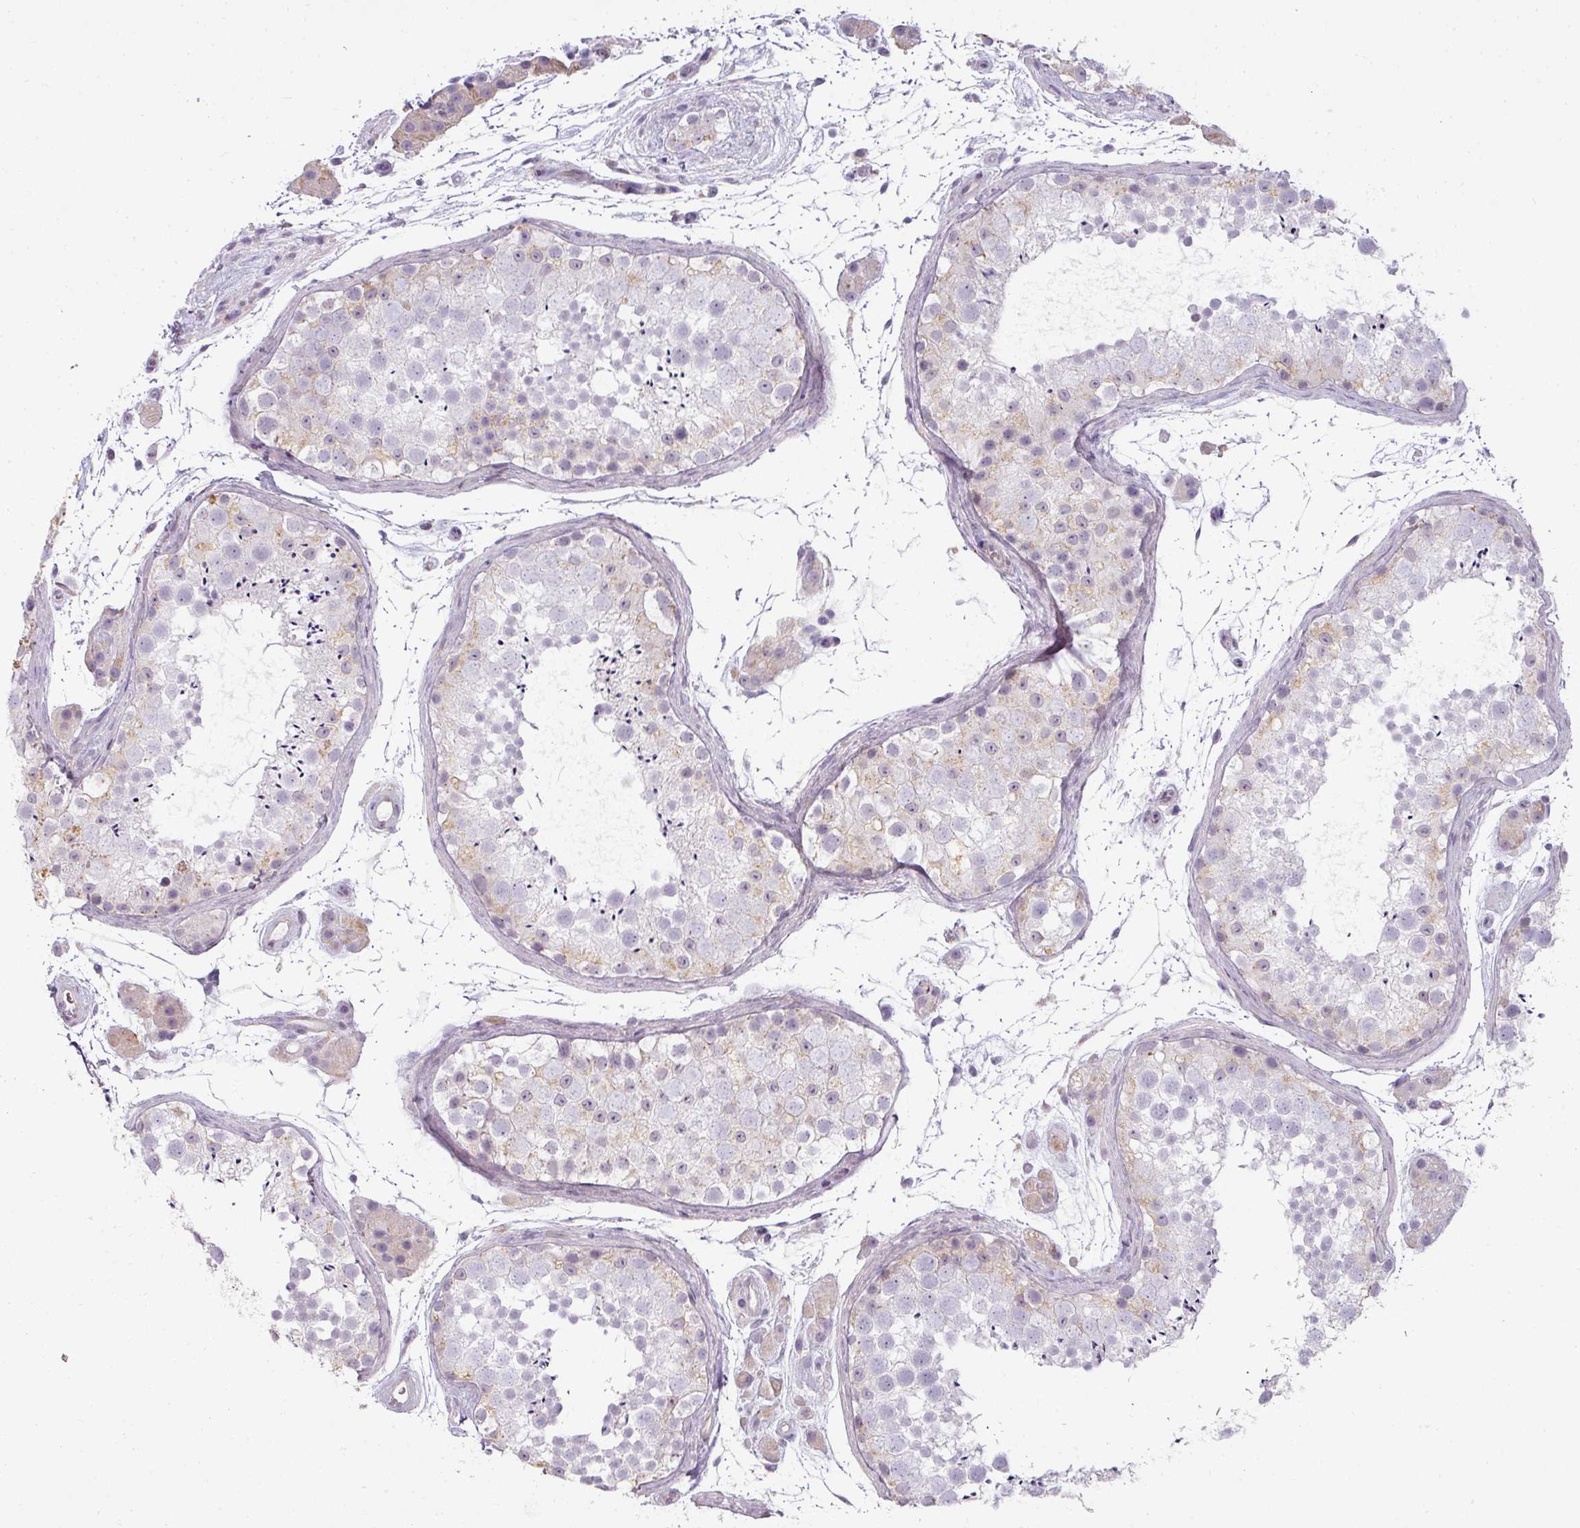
{"staining": {"intensity": "weak", "quantity": "<25%", "location": "cytoplasmic/membranous"}, "tissue": "testis", "cell_type": "Cells in seminiferous ducts", "image_type": "normal", "snomed": [{"axis": "morphology", "description": "Normal tissue, NOS"}, {"axis": "topography", "description": "Testis"}], "caption": "A micrograph of testis stained for a protein shows no brown staining in cells in seminiferous ducts. (Immunohistochemistry, brightfield microscopy, high magnification).", "gene": "ASB1", "patient": {"sex": "male", "age": 41}}